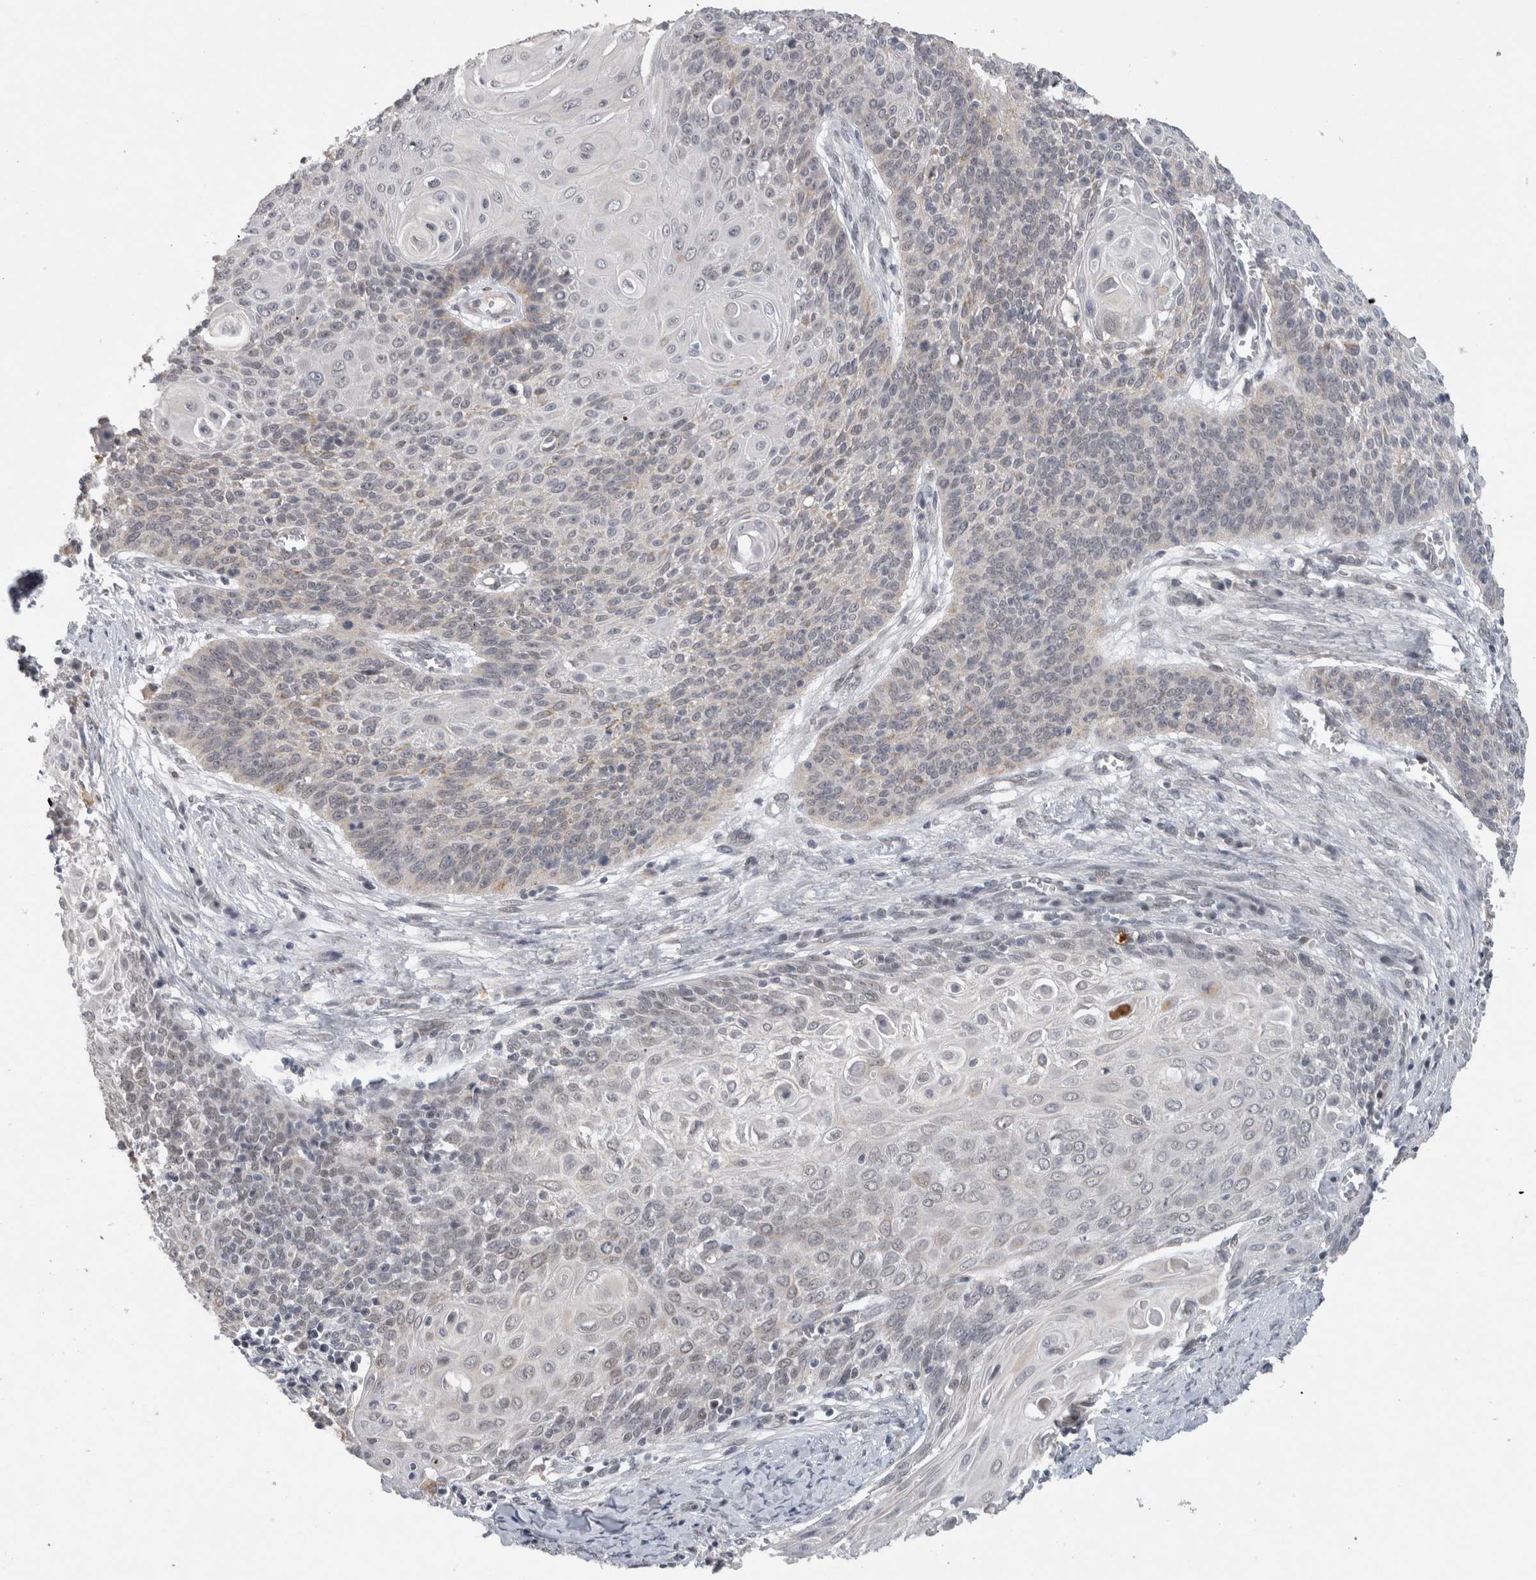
{"staining": {"intensity": "negative", "quantity": "none", "location": "none"}, "tissue": "cervical cancer", "cell_type": "Tumor cells", "image_type": "cancer", "snomed": [{"axis": "morphology", "description": "Squamous cell carcinoma, NOS"}, {"axis": "topography", "description": "Cervix"}], "caption": "High power microscopy photomicrograph of an IHC histopathology image of cervical cancer, revealing no significant staining in tumor cells.", "gene": "PRXL2A", "patient": {"sex": "female", "age": 39}}